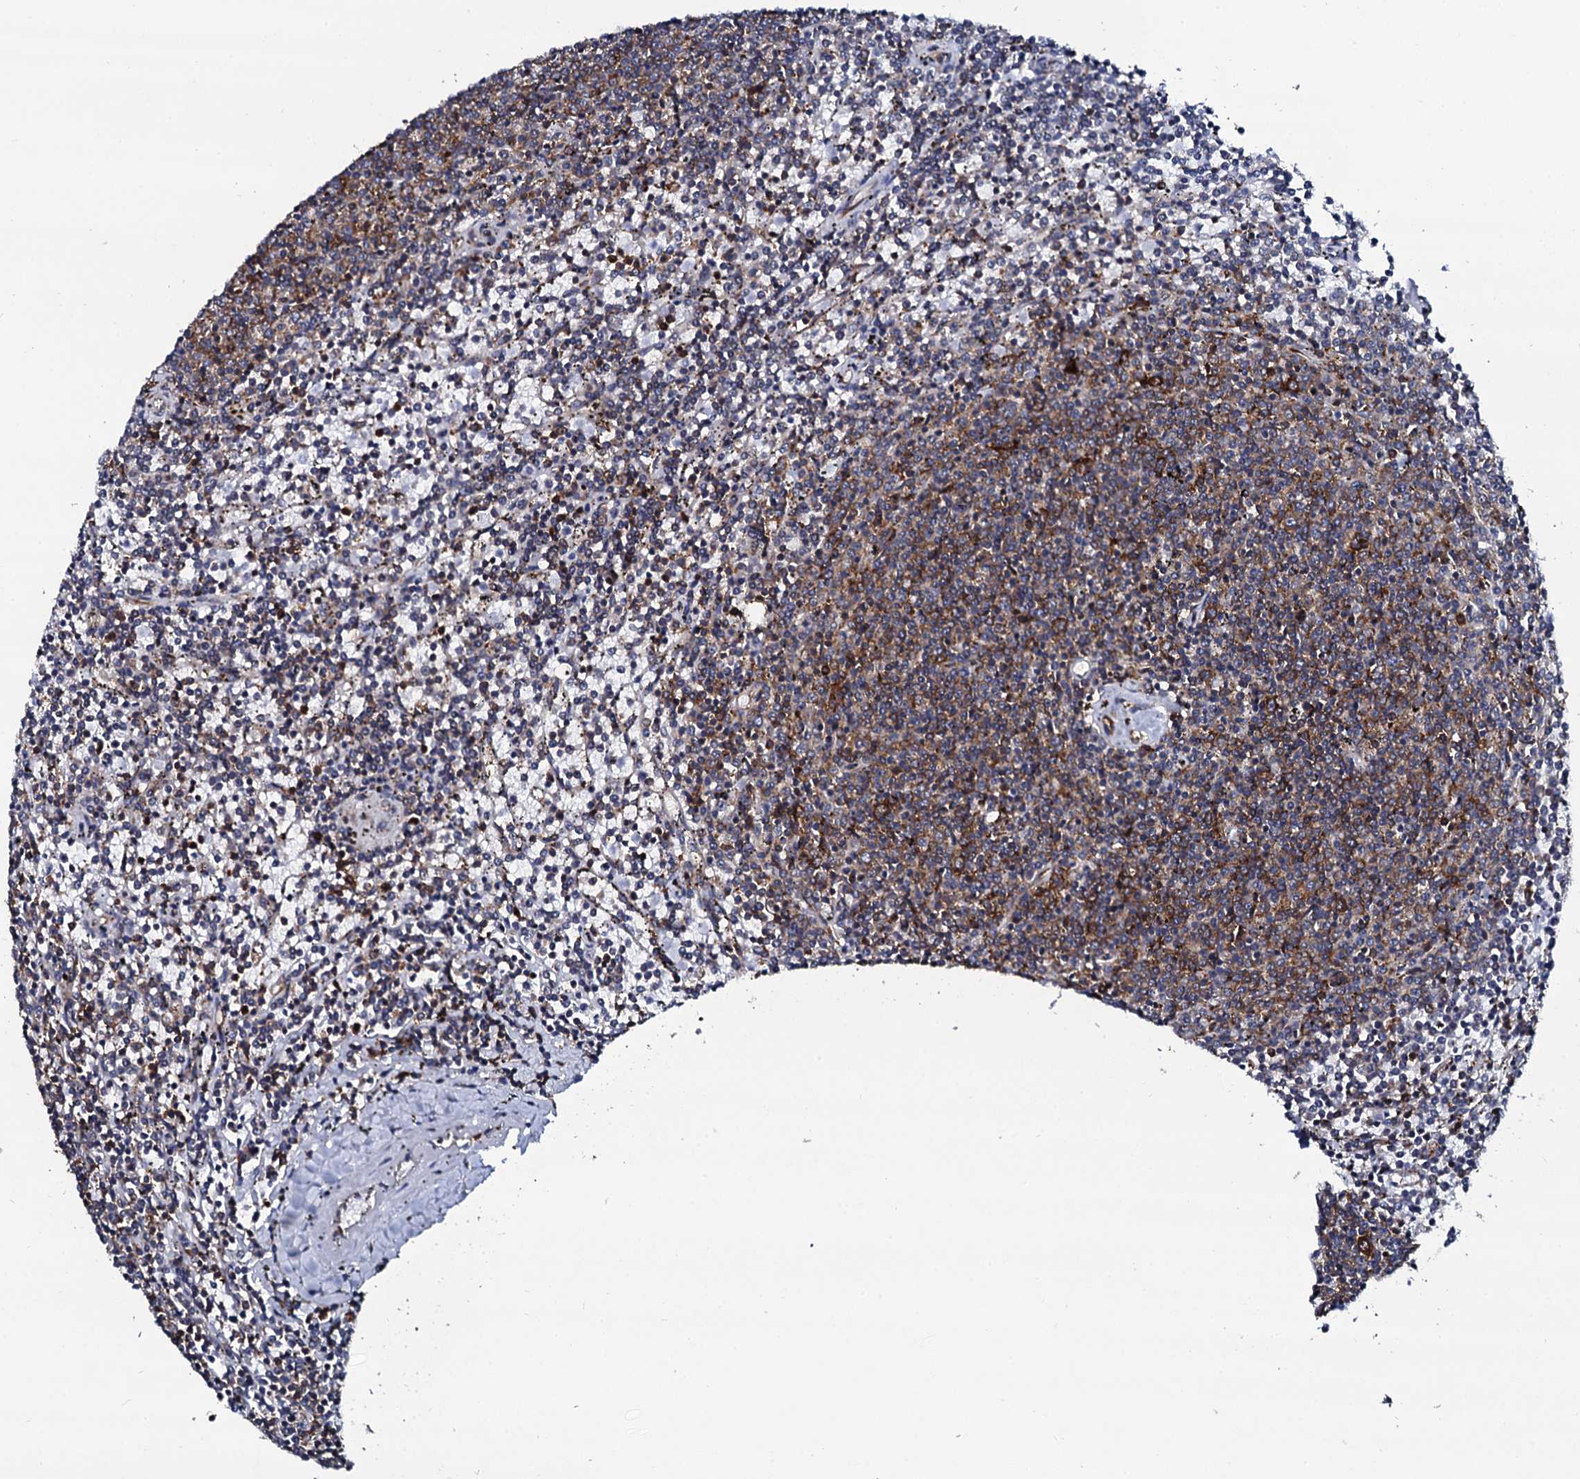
{"staining": {"intensity": "moderate", "quantity": "25%-75%", "location": "cytoplasmic/membranous"}, "tissue": "lymphoma", "cell_type": "Tumor cells", "image_type": "cancer", "snomed": [{"axis": "morphology", "description": "Malignant lymphoma, non-Hodgkin's type, Low grade"}, {"axis": "topography", "description": "Spleen"}], "caption": "Brown immunohistochemical staining in human low-grade malignant lymphoma, non-Hodgkin's type exhibits moderate cytoplasmic/membranous staining in approximately 25%-75% of tumor cells.", "gene": "SPTY2D1", "patient": {"sex": "female", "age": 50}}